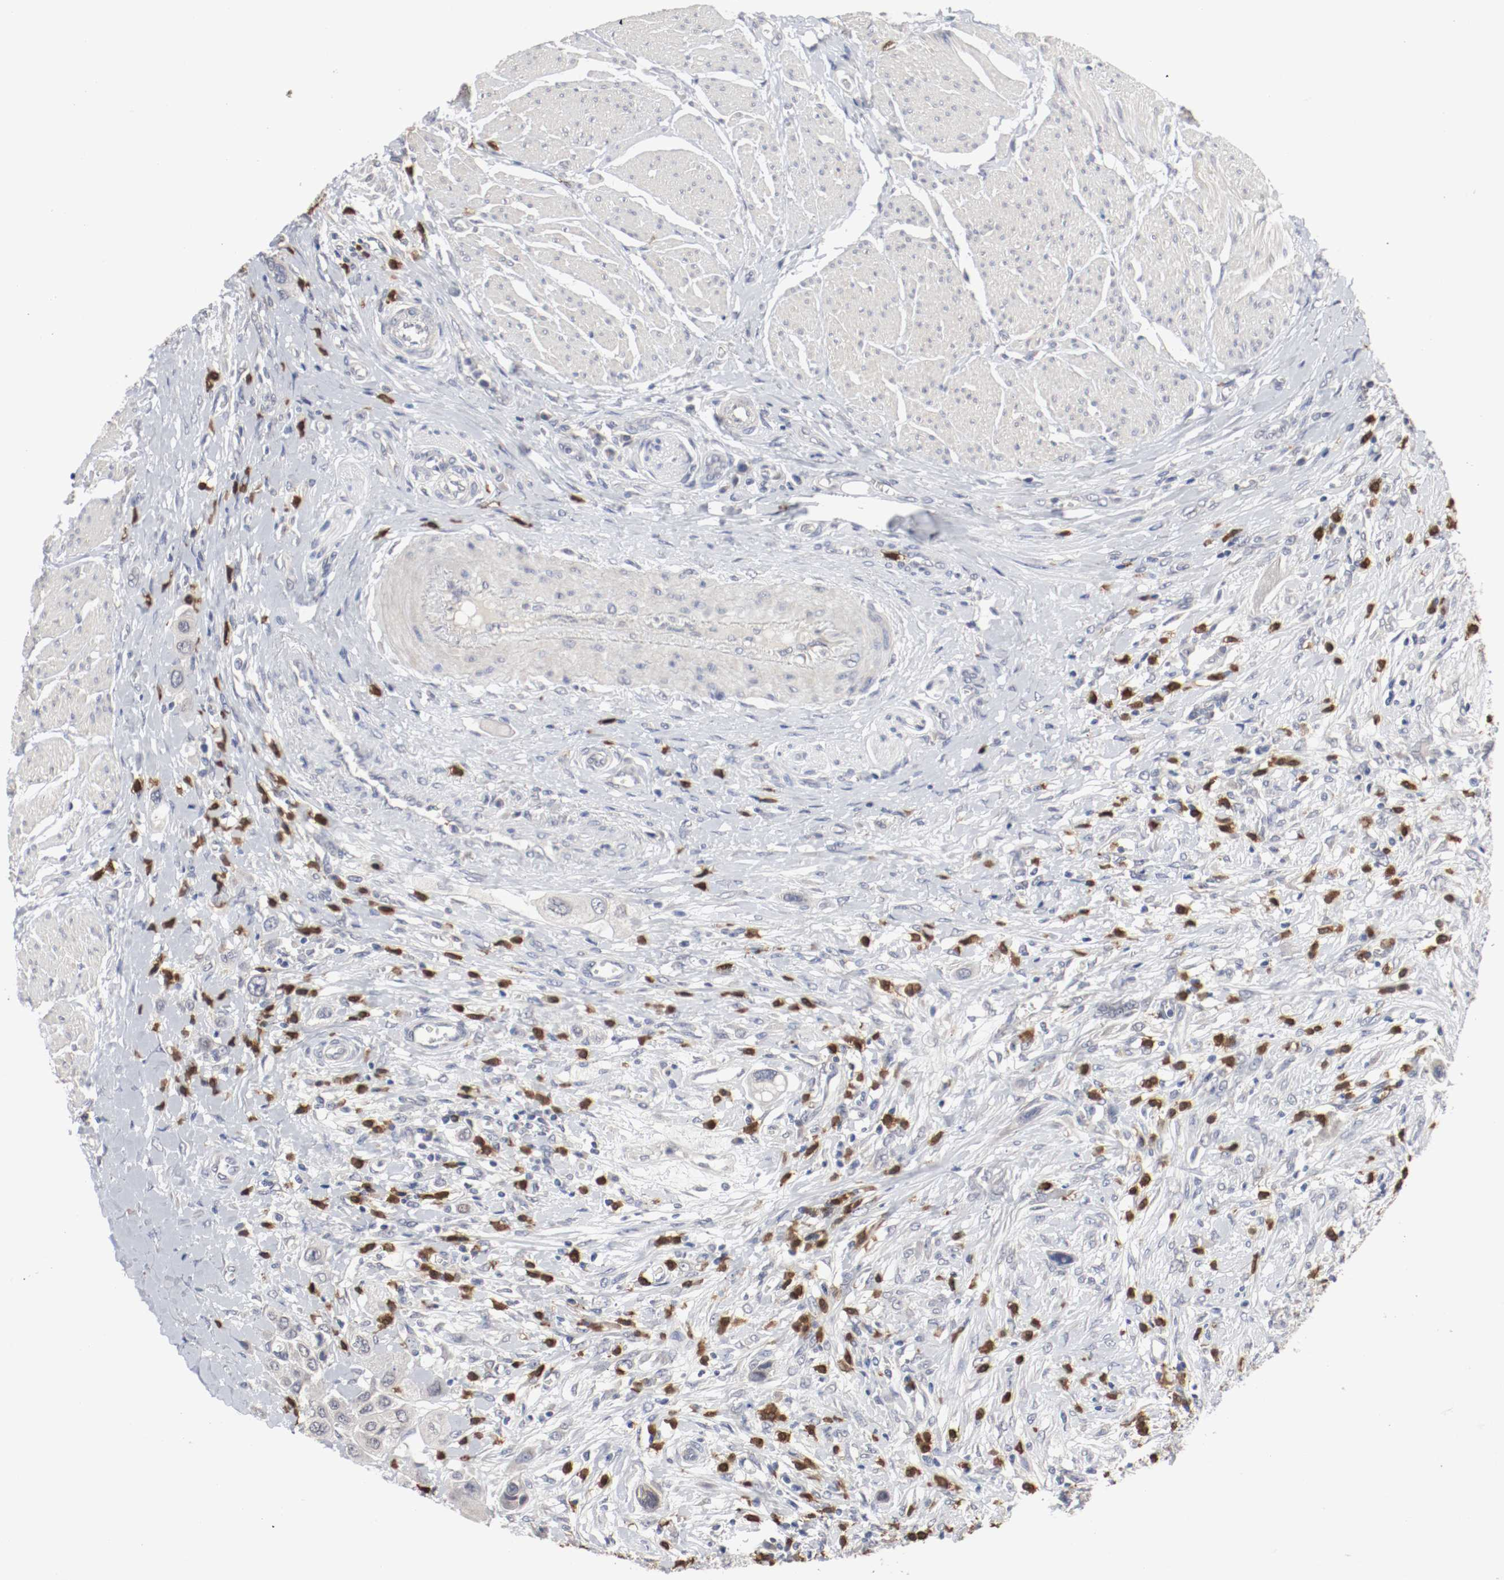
{"staining": {"intensity": "negative", "quantity": "none", "location": "none"}, "tissue": "urothelial cancer", "cell_type": "Tumor cells", "image_type": "cancer", "snomed": [{"axis": "morphology", "description": "Urothelial carcinoma, High grade"}, {"axis": "topography", "description": "Urinary bladder"}], "caption": "This is an immunohistochemistry (IHC) histopathology image of human urothelial cancer. There is no expression in tumor cells.", "gene": "CEBPE", "patient": {"sex": "male", "age": 50}}